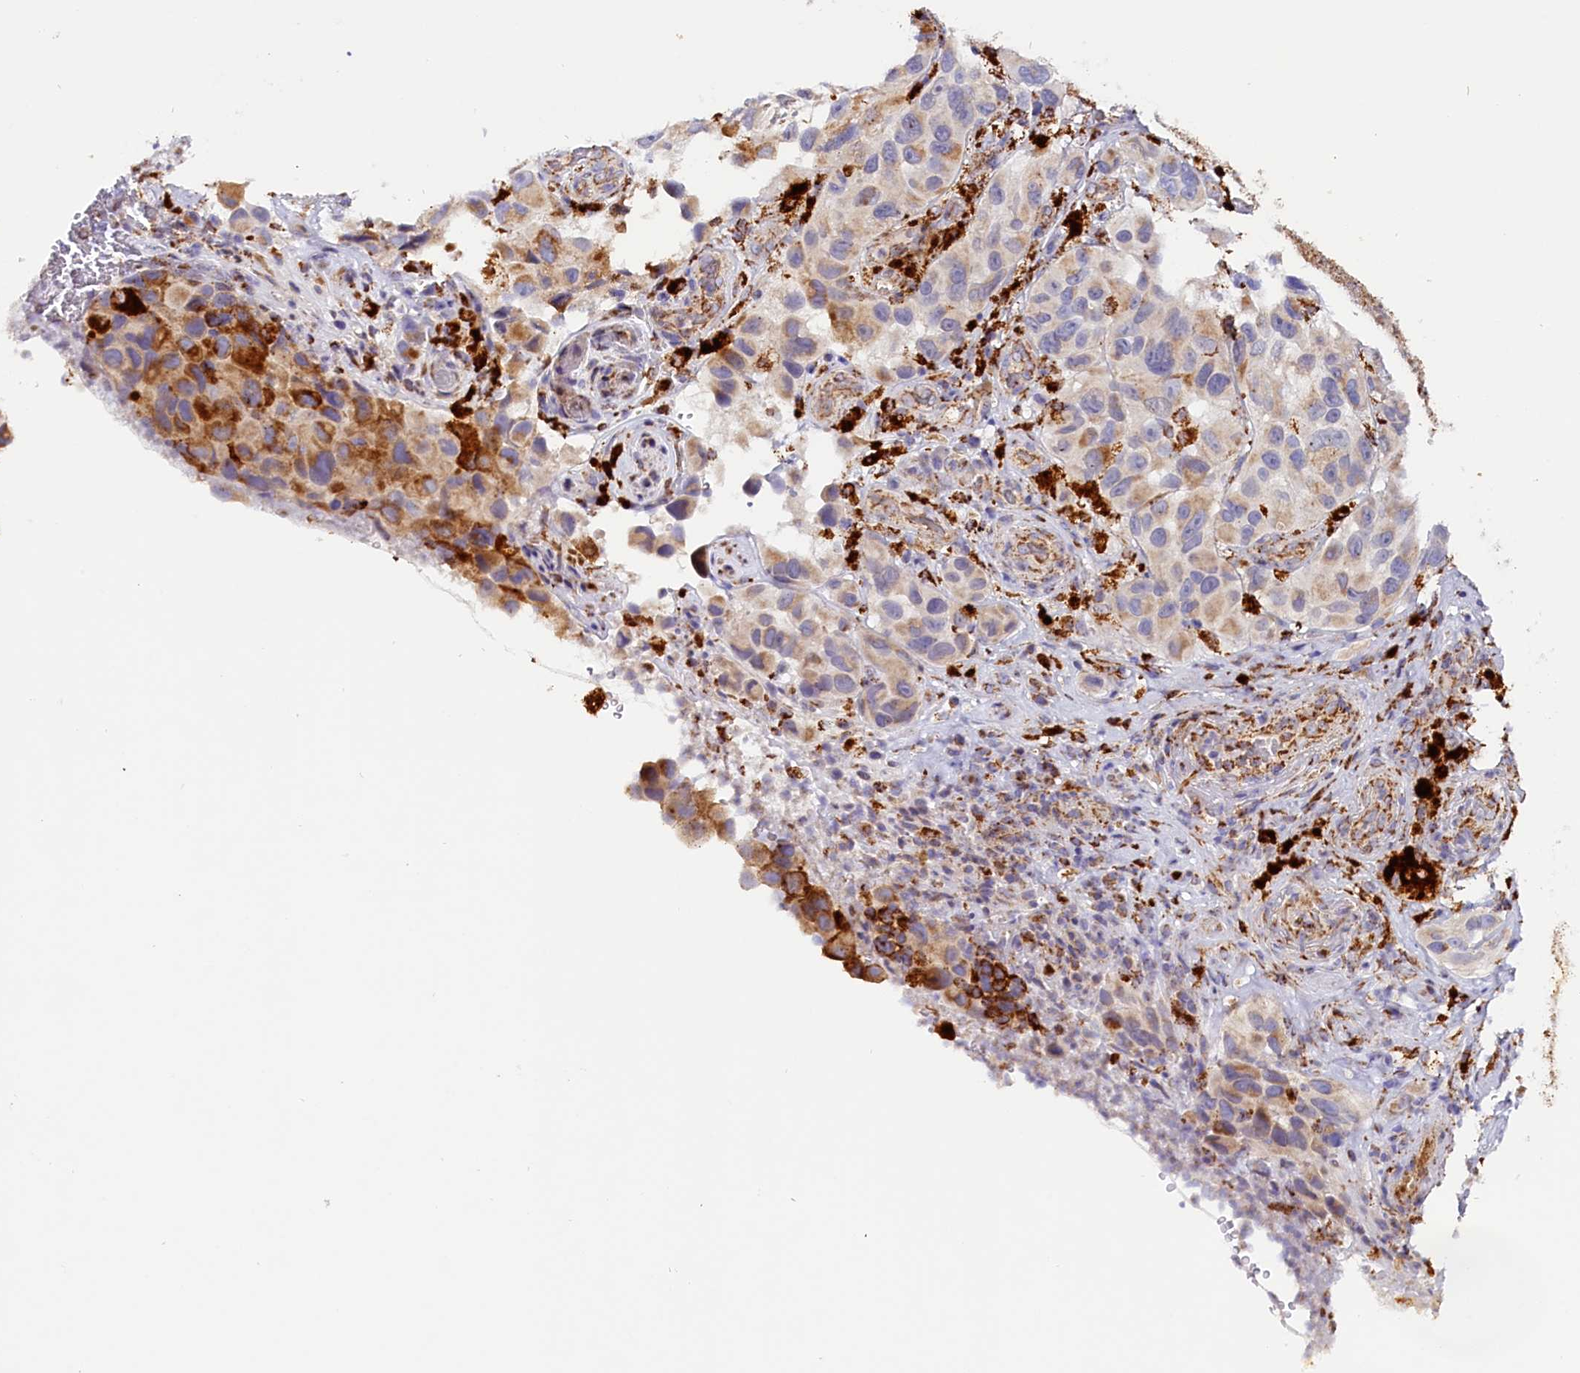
{"staining": {"intensity": "strong", "quantity": "25%-75%", "location": "cytoplasmic/membranous"}, "tissue": "melanoma", "cell_type": "Tumor cells", "image_type": "cancer", "snomed": [{"axis": "morphology", "description": "Malignant melanoma, NOS"}, {"axis": "topography", "description": "Skin"}], "caption": "The histopathology image exhibits staining of melanoma, revealing strong cytoplasmic/membranous protein staining (brown color) within tumor cells. The staining was performed using DAB (3,3'-diaminobenzidine), with brown indicating positive protein expression. Nuclei are stained blue with hematoxylin.", "gene": "AKTIP", "patient": {"sex": "female", "age": 73}}